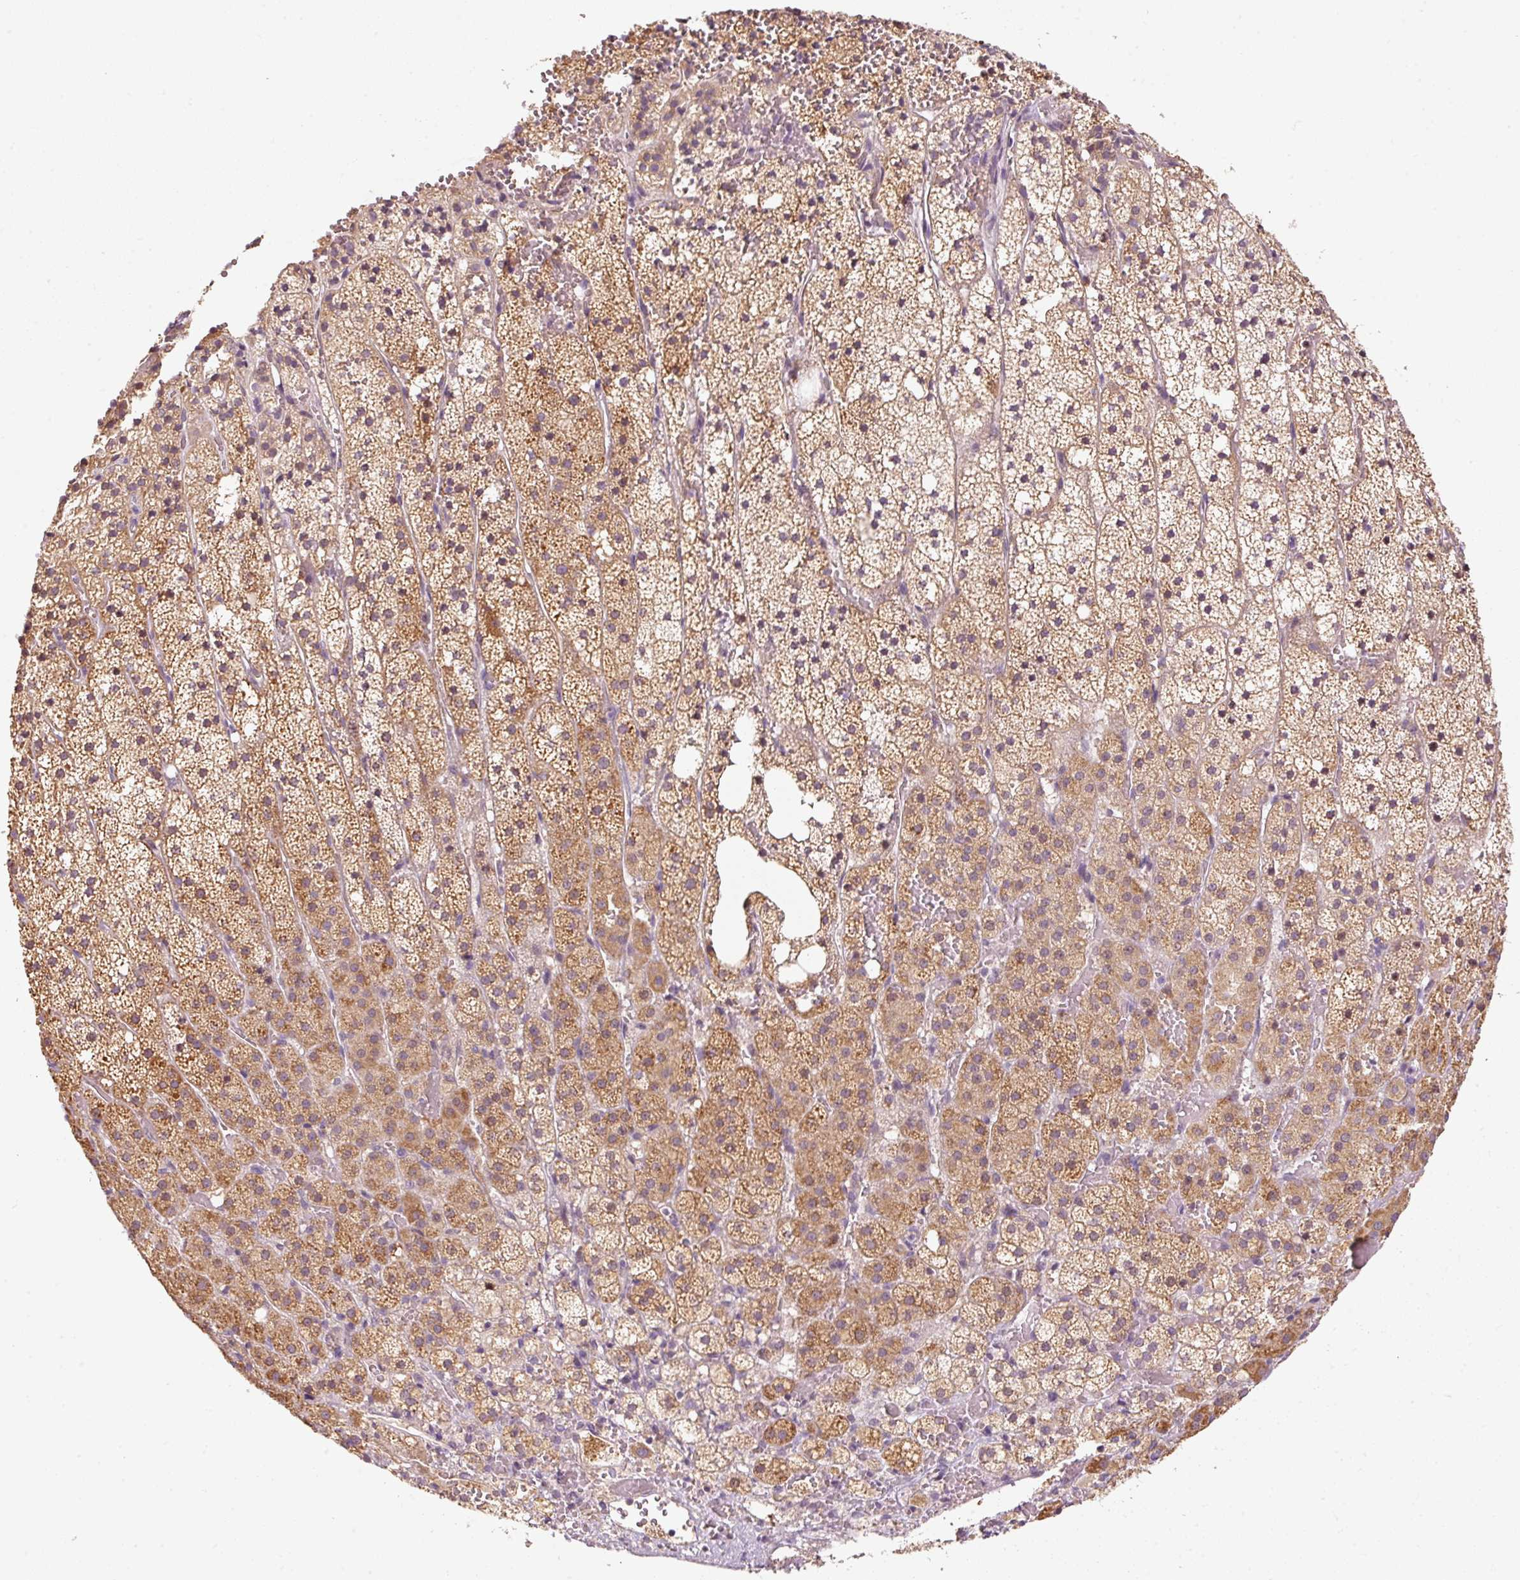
{"staining": {"intensity": "moderate", "quantity": ">75%", "location": "cytoplasmic/membranous"}, "tissue": "adrenal gland", "cell_type": "Glandular cells", "image_type": "normal", "snomed": [{"axis": "morphology", "description": "Normal tissue, NOS"}, {"axis": "topography", "description": "Adrenal gland"}], "caption": "Protein staining of normal adrenal gland exhibits moderate cytoplasmic/membranous positivity in approximately >75% of glandular cells.", "gene": "MAP10", "patient": {"sex": "male", "age": 53}}